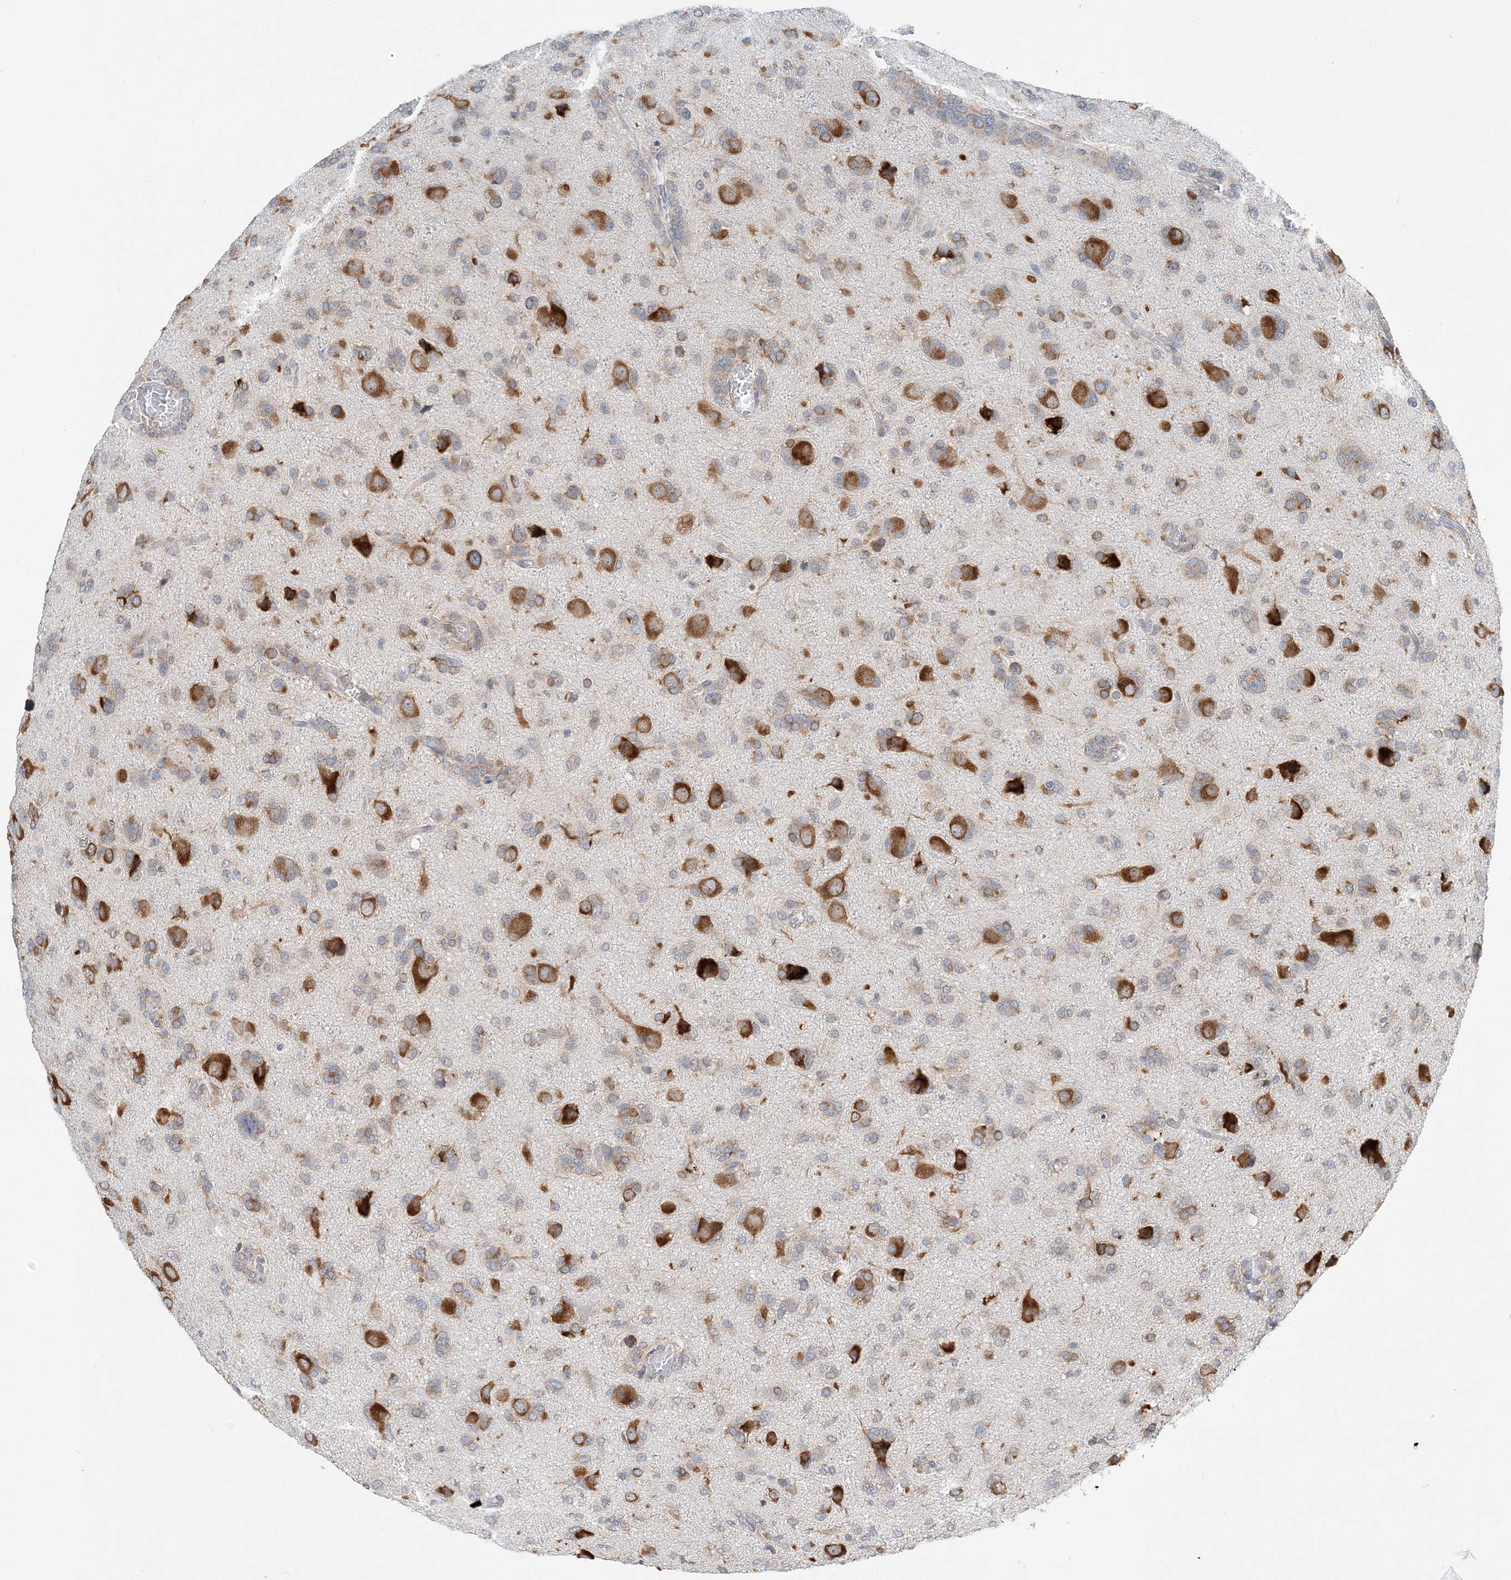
{"staining": {"intensity": "moderate", "quantity": "25%-75%", "location": "cytoplasmic/membranous"}, "tissue": "glioma", "cell_type": "Tumor cells", "image_type": "cancer", "snomed": [{"axis": "morphology", "description": "Glioma, malignant, High grade"}, {"axis": "topography", "description": "Brain"}], "caption": "Immunohistochemistry micrograph of malignant high-grade glioma stained for a protein (brown), which reveals medium levels of moderate cytoplasmic/membranous positivity in approximately 25%-75% of tumor cells.", "gene": "LARP4B", "patient": {"sex": "female", "age": 59}}